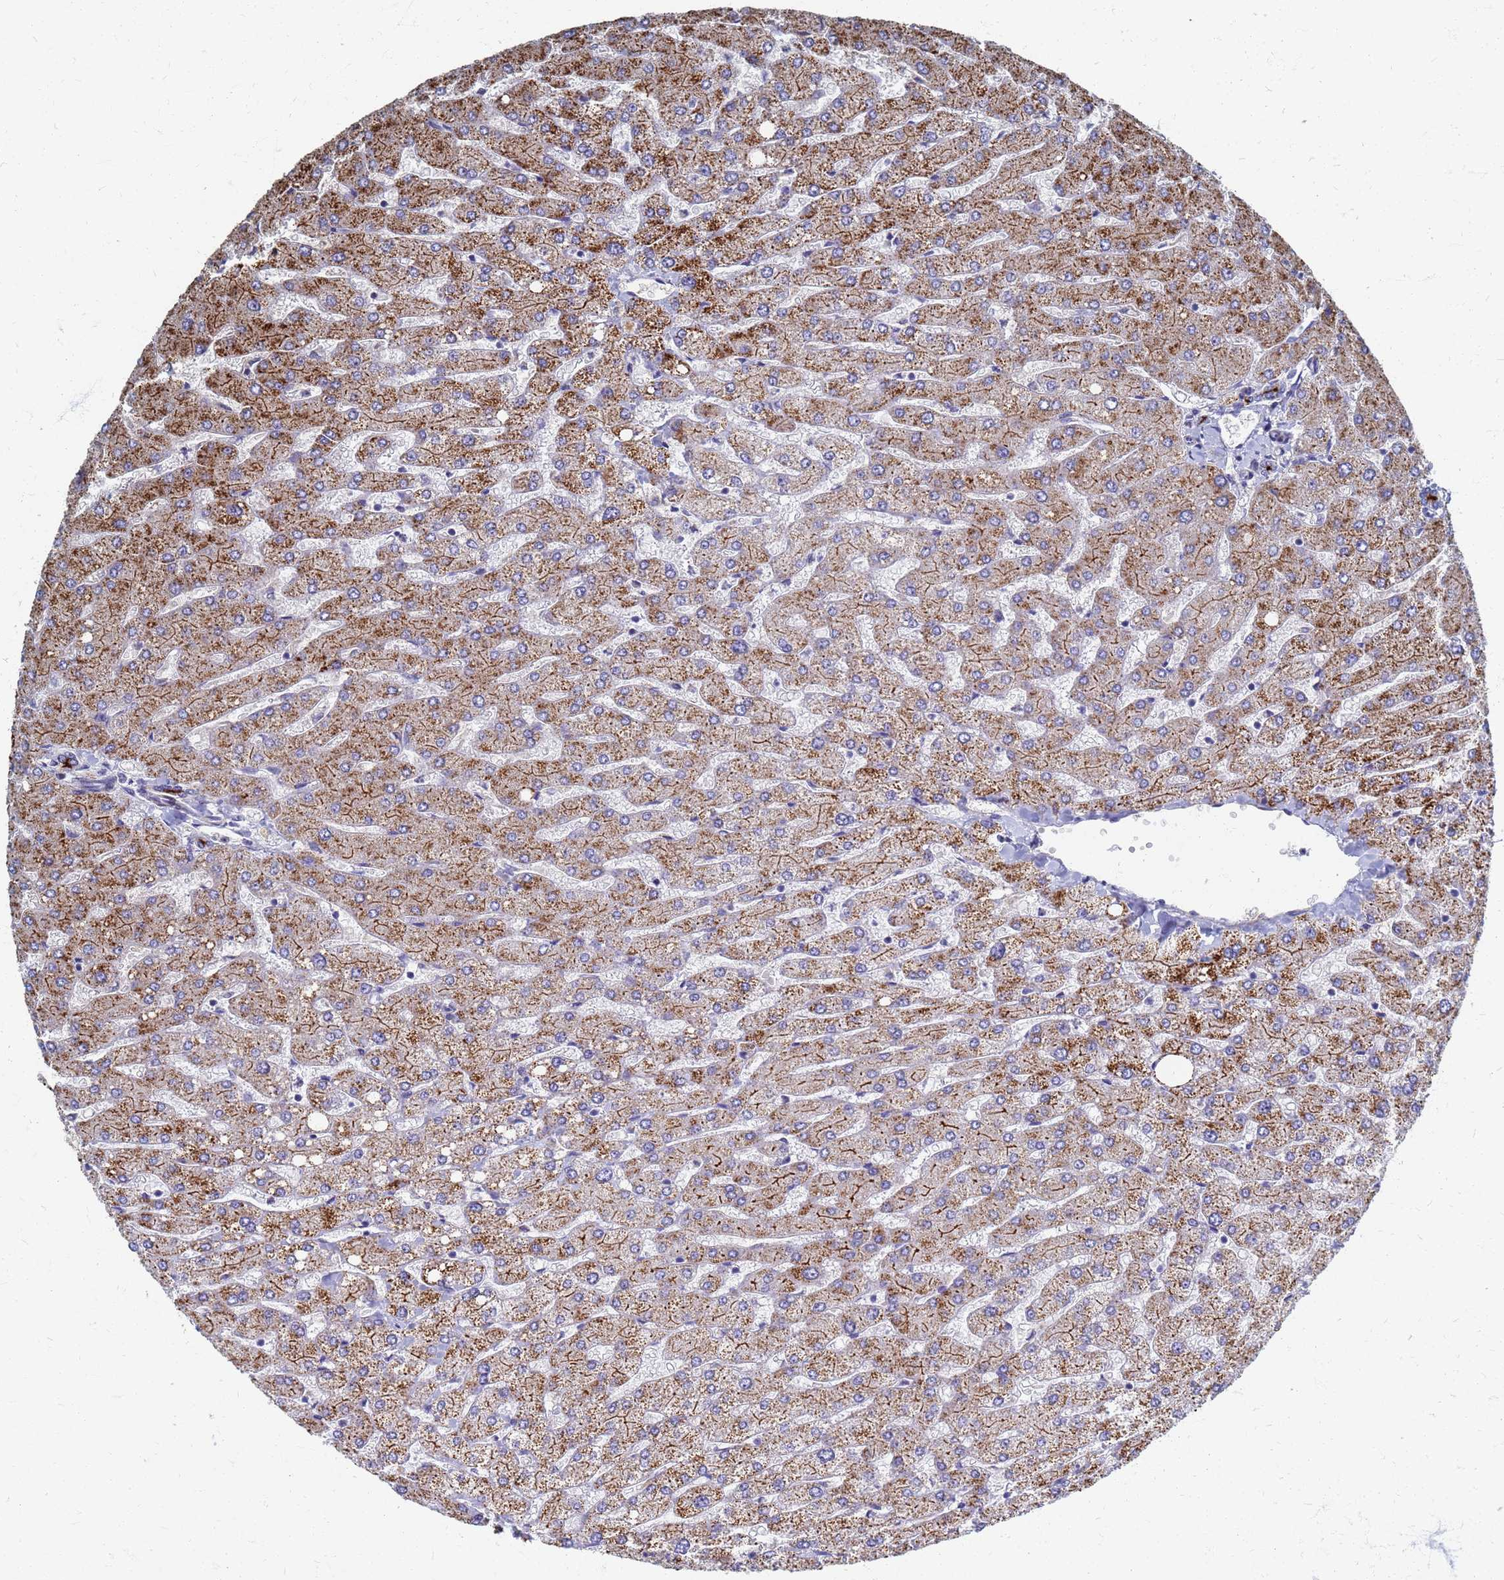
{"staining": {"intensity": "moderate", "quantity": "<25%", "location": "cytoplasmic/membranous"}, "tissue": "liver", "cell_type": "Cholangiocytes", "image_type": "normal", "snomed": [{"axis": "morphology", "description": "Normal tissue, NOS"}, {"axis": "topography", "description": "Liver"}], "caption": "IHC of unremarkable human liver displays low levels of moderate cytoplasmic/membranous staining in about <25% of cholangiocytes.", "gene": "ATPAF1", "patient": {"sex": "male", "age": 55}}